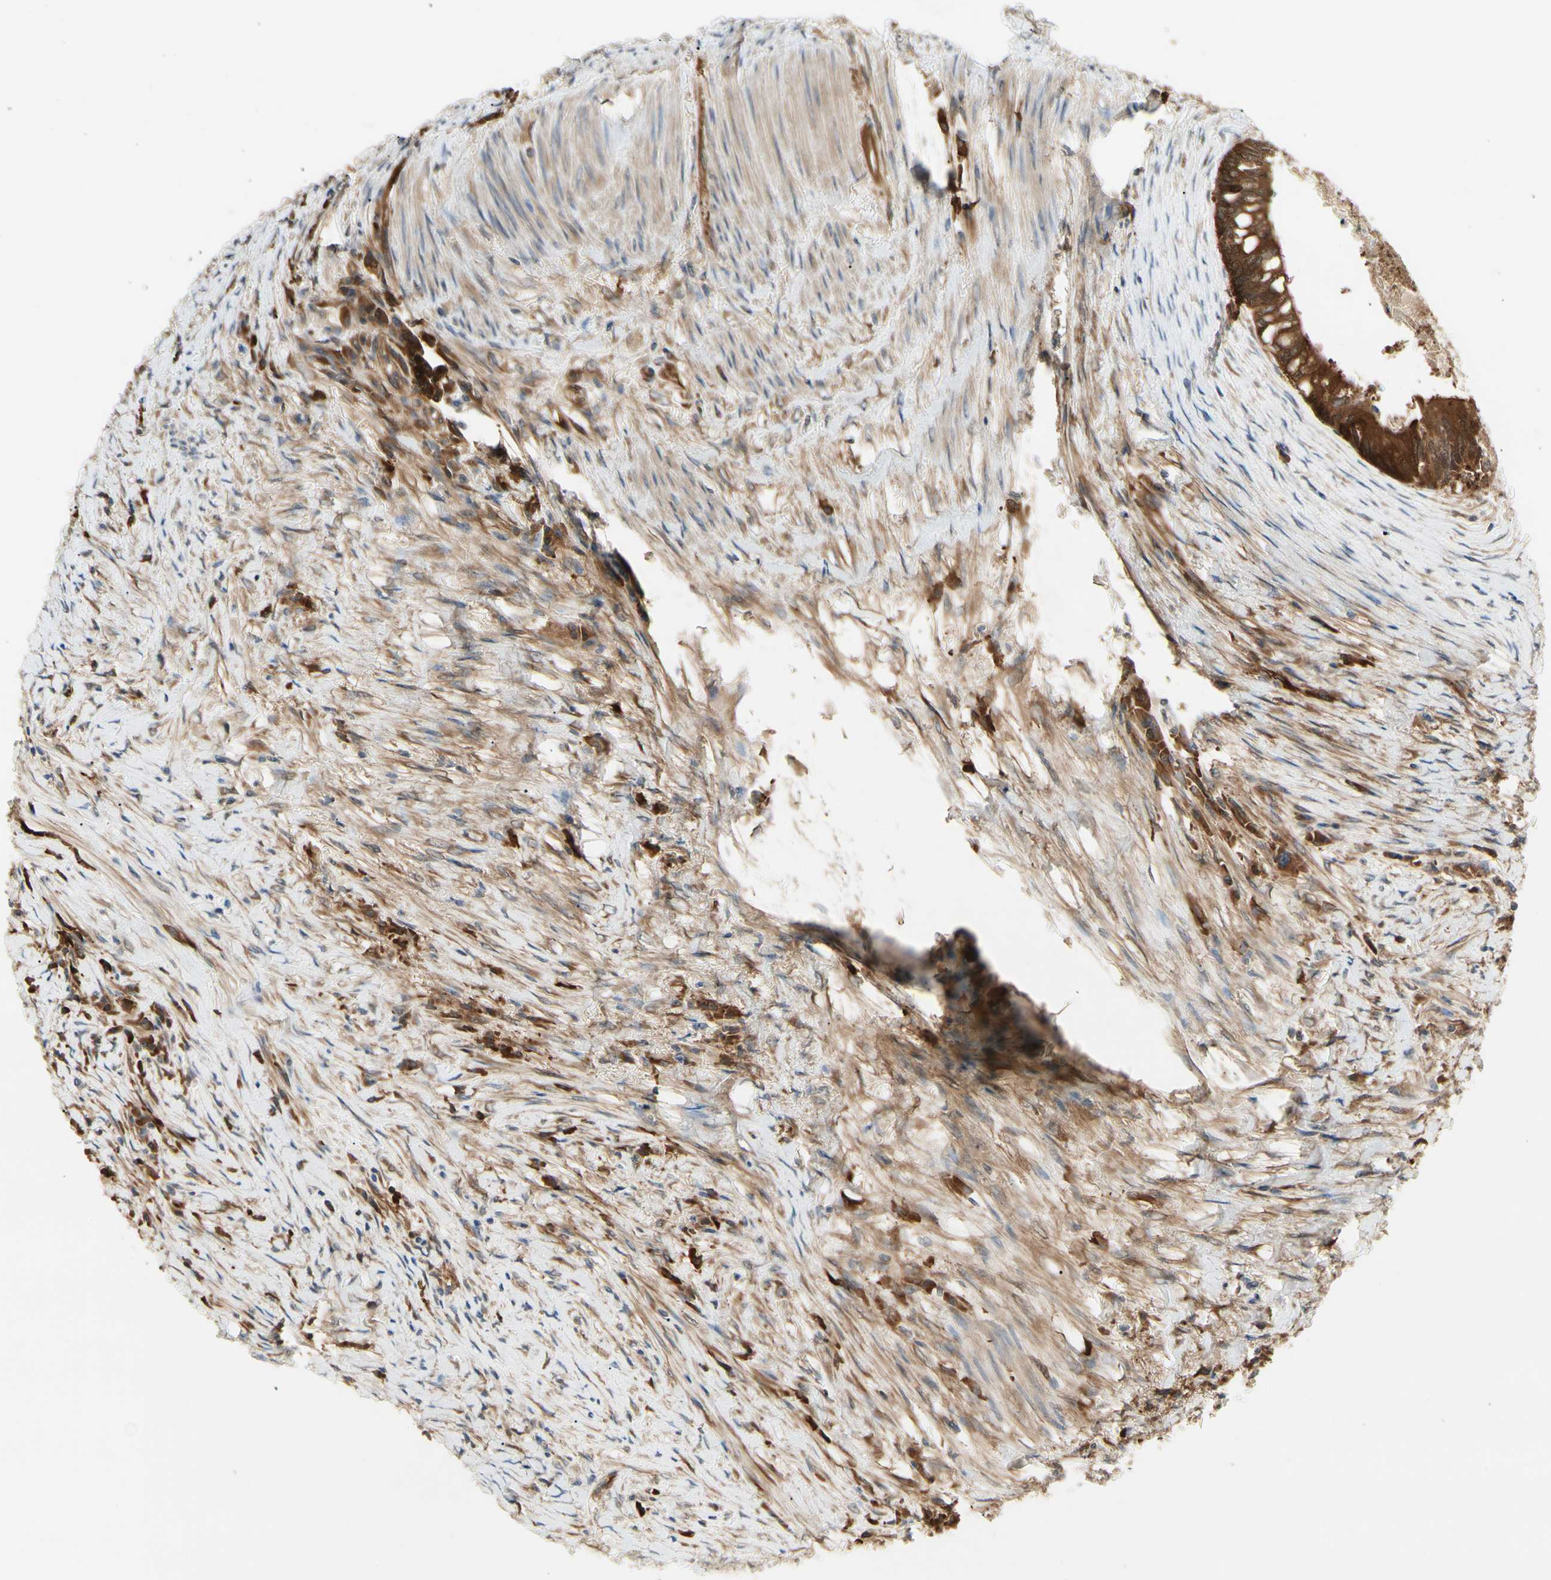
{"staining": {"intensity": "strong", "quantity": ">75%", "location": "cytoplasmic/membranous,nuclear"}, "tissue": "colorectal cancer", "cell_type": "Tumor cells", "image_type": "cancer", "snomed": [{"axis": "morphology", "description": "Adenocarcinoma, NOS"}, {"axis": "topography", "description": "Rectum"}], "caption": "Approximately >75% of tumor cells in human colorectal cancer exhibit strong cytoplasmic/membranous and nuclear protein expression as visualized by brown immunohistochemical staining.", "gene": "NME1-NME2", "patient": {"sex": "male", "age": 63}}